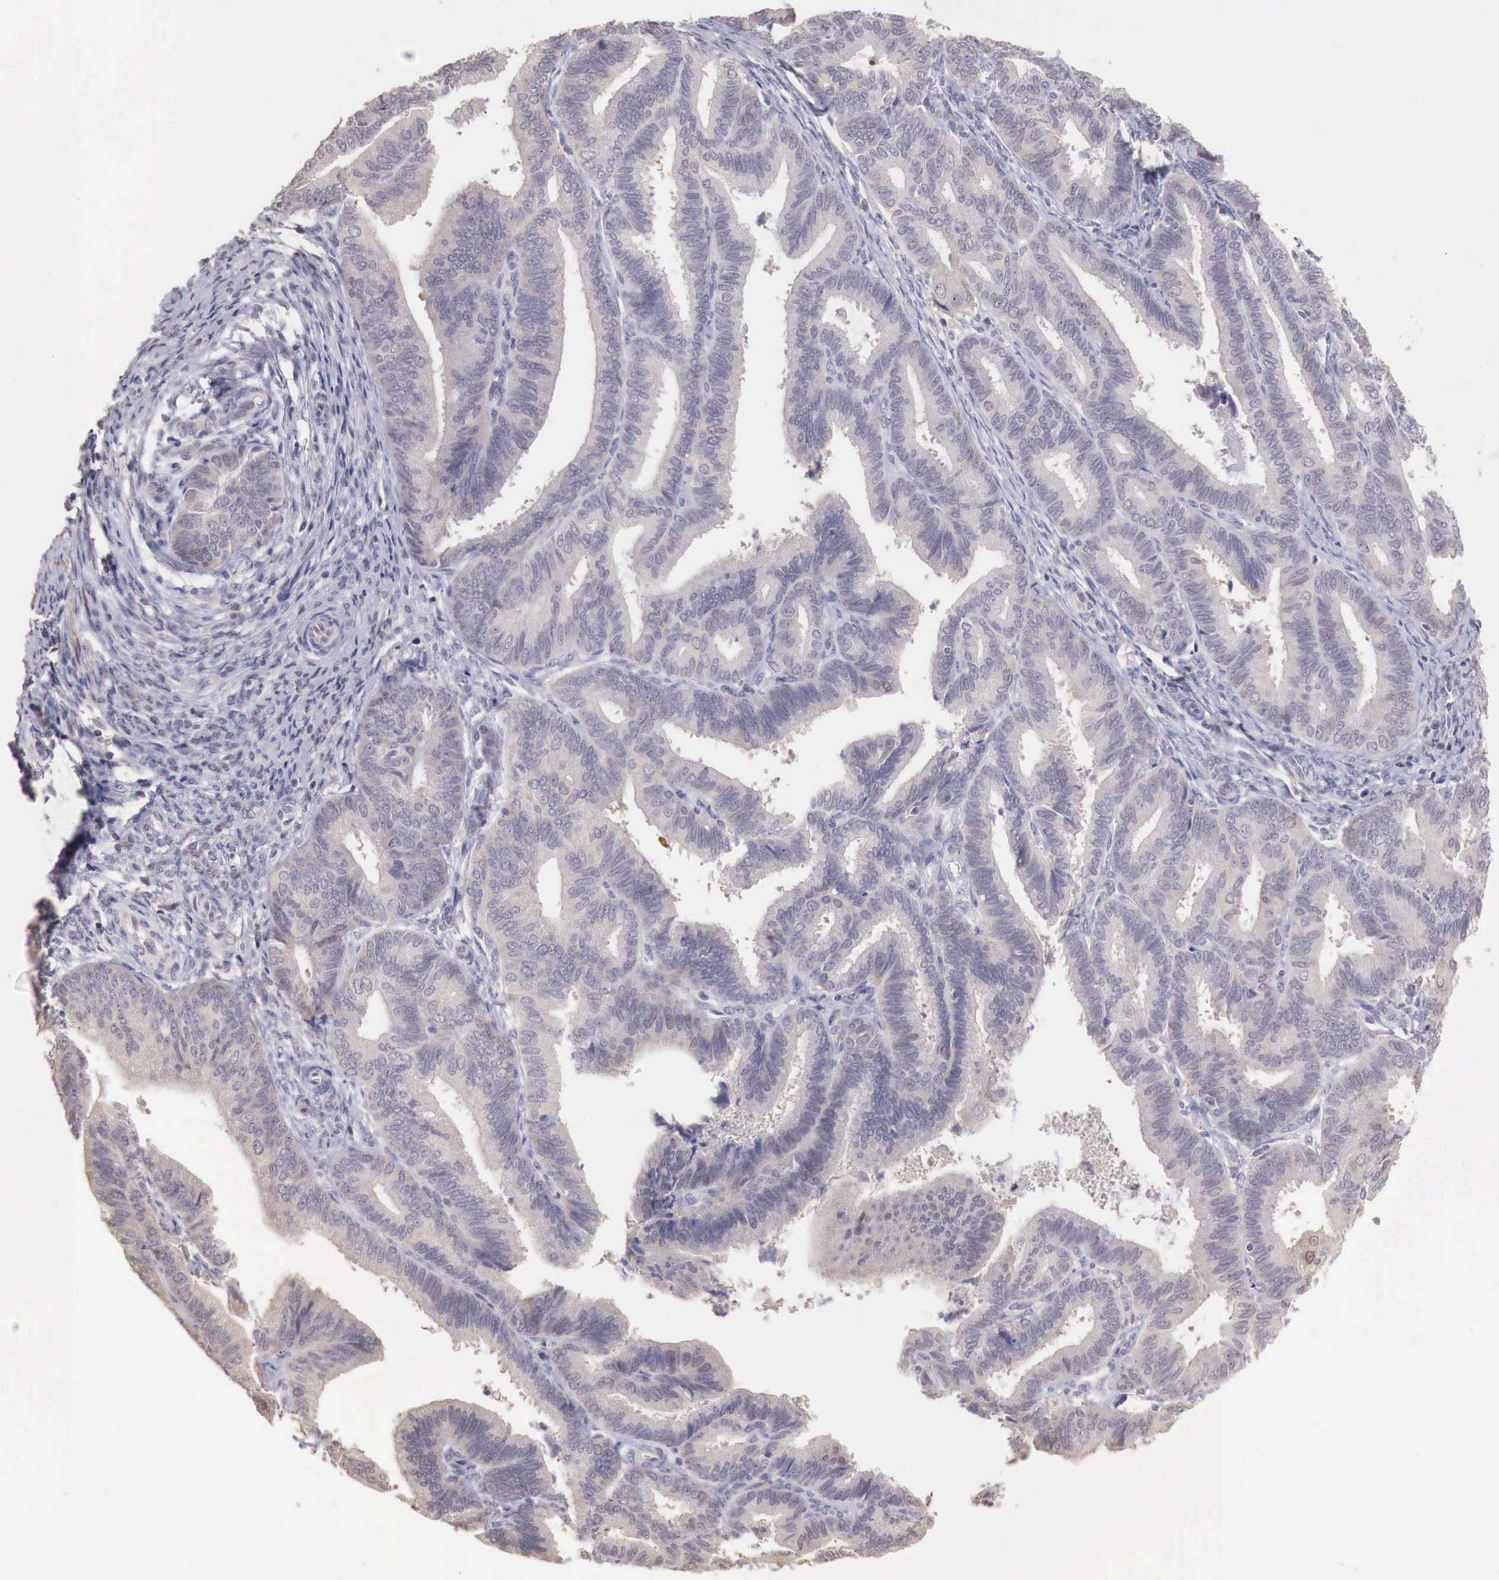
{"staining": {"intensity": "negative", "quantity": "none", "location": "none"}, "tissue": "endometrial cancer", "cell_type": "Tumor cells", "image_type": "cancer", "snomed": [{"axis": "morphology", "description": "Adenocarcinoma, NOS"}, {"axis": "topography", "description": "Endometrium"}], "caption": "Immunohistochemistry (IHC) image of neoplastic tissue: endometrial adenocarcinoma stained with DAB demonstrates no significant protein staining in tumor cells. The staining is performed using DAB brown chromogen with nuclei counter-stained in using hematoxylin.", "gene": "TBC1D9", "patient": {"sex": "female", "age": 63}}